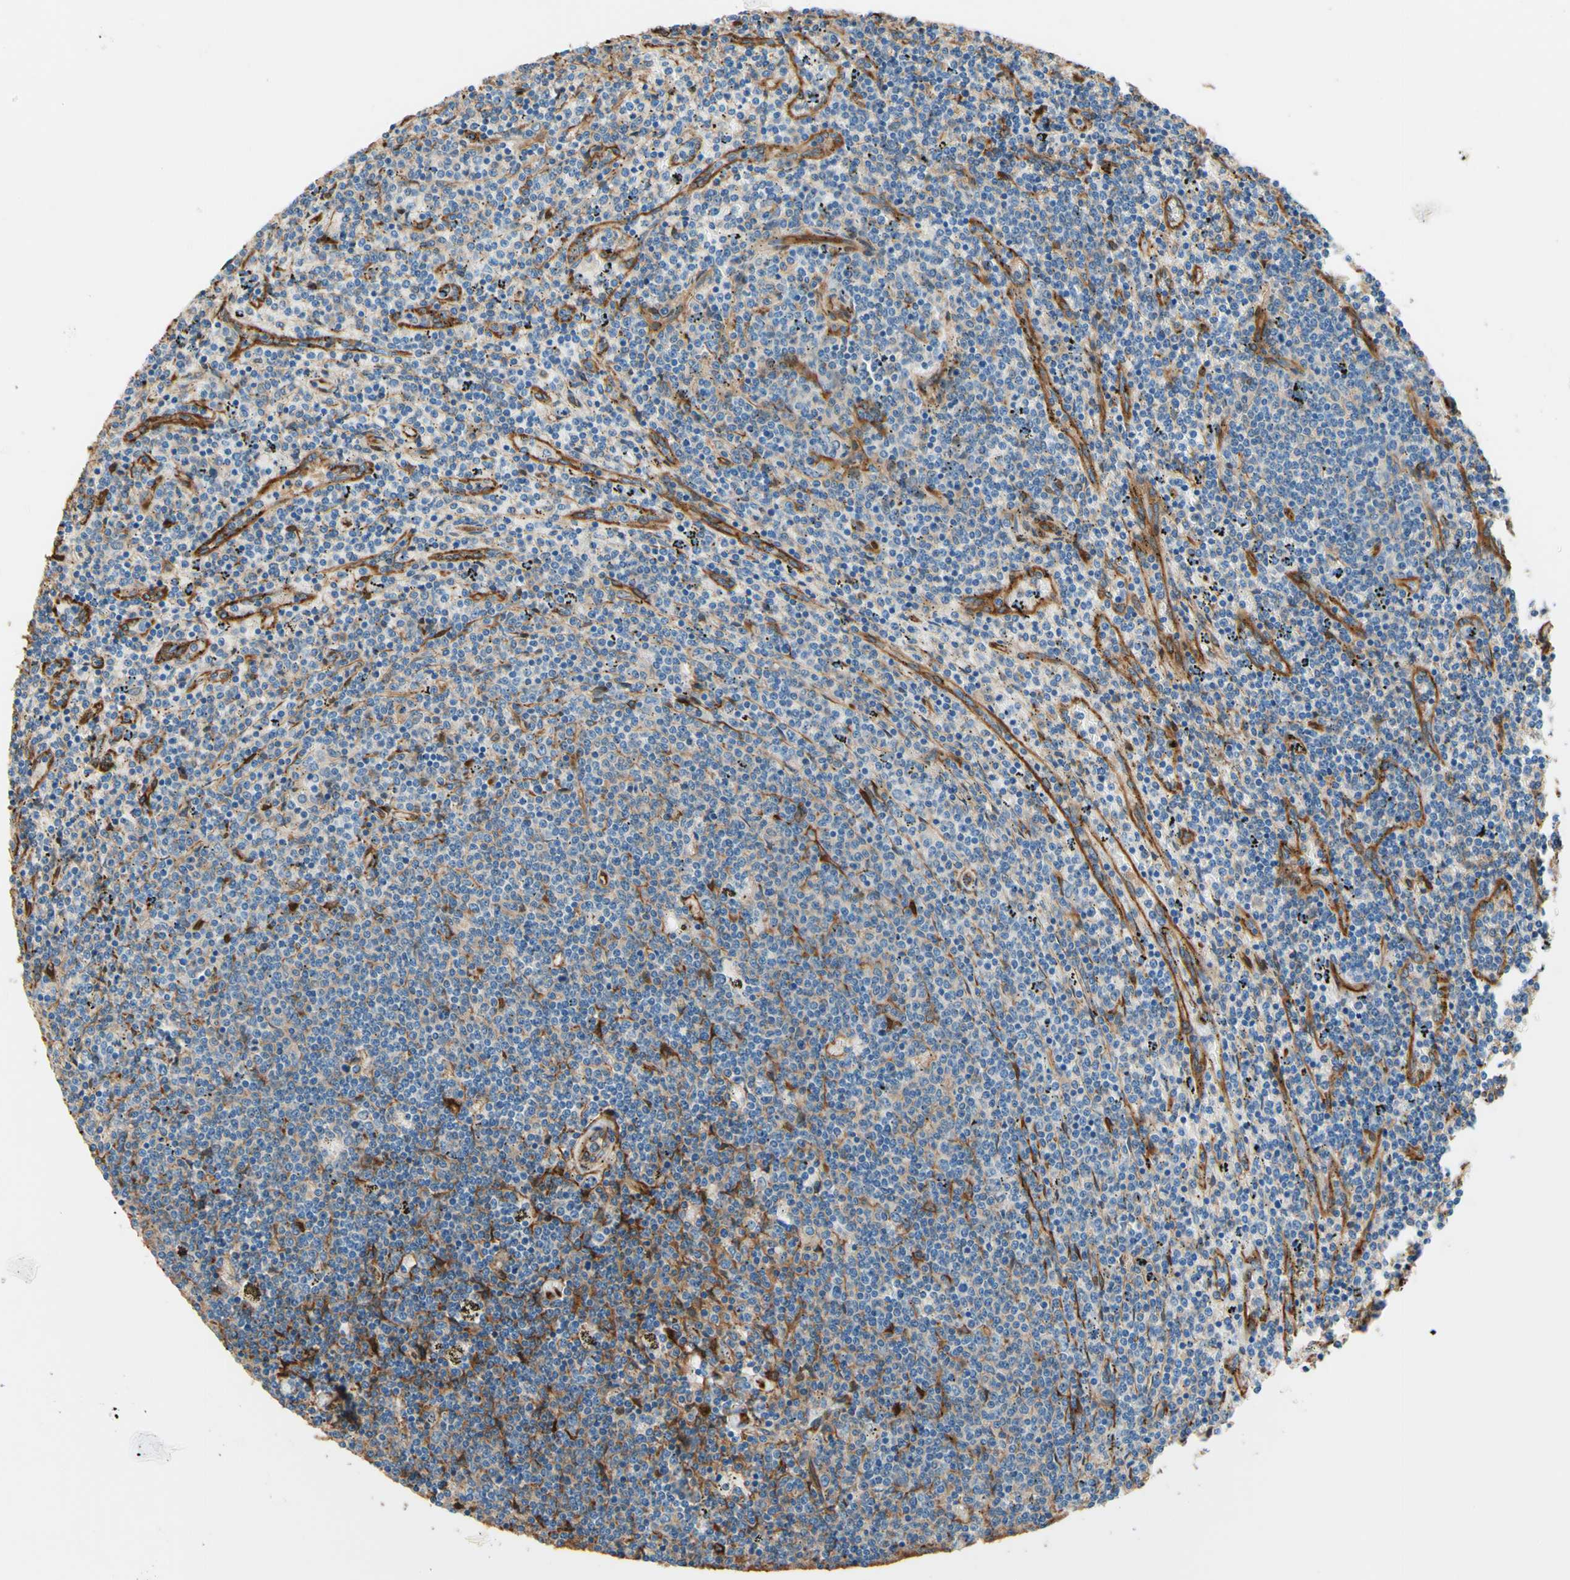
{"staining": {"intensity": "negative", "quantity": "none", "location": "none"}, "tissue": "lymphoma", "cell_type": "Tumor cells", "image_type": "cancer", "snomed": [{"axis": "morphology", "description": "Malignant lymphoma, non-Hodgkin's type, Low grade"}, {"axis": "topography", "description": "Spleen"}], "caption": "DAB immunohistochemical staining of human lymphoma reveals no significant staining in tumor cells. (DAB (3,3'-diaminobenzidine) immunohistochemistry (IHC) visualized using brightfield microscopy, high magnification).", "gene": "DPYSL3", "patient": {"sex": "female", "age": 50}}